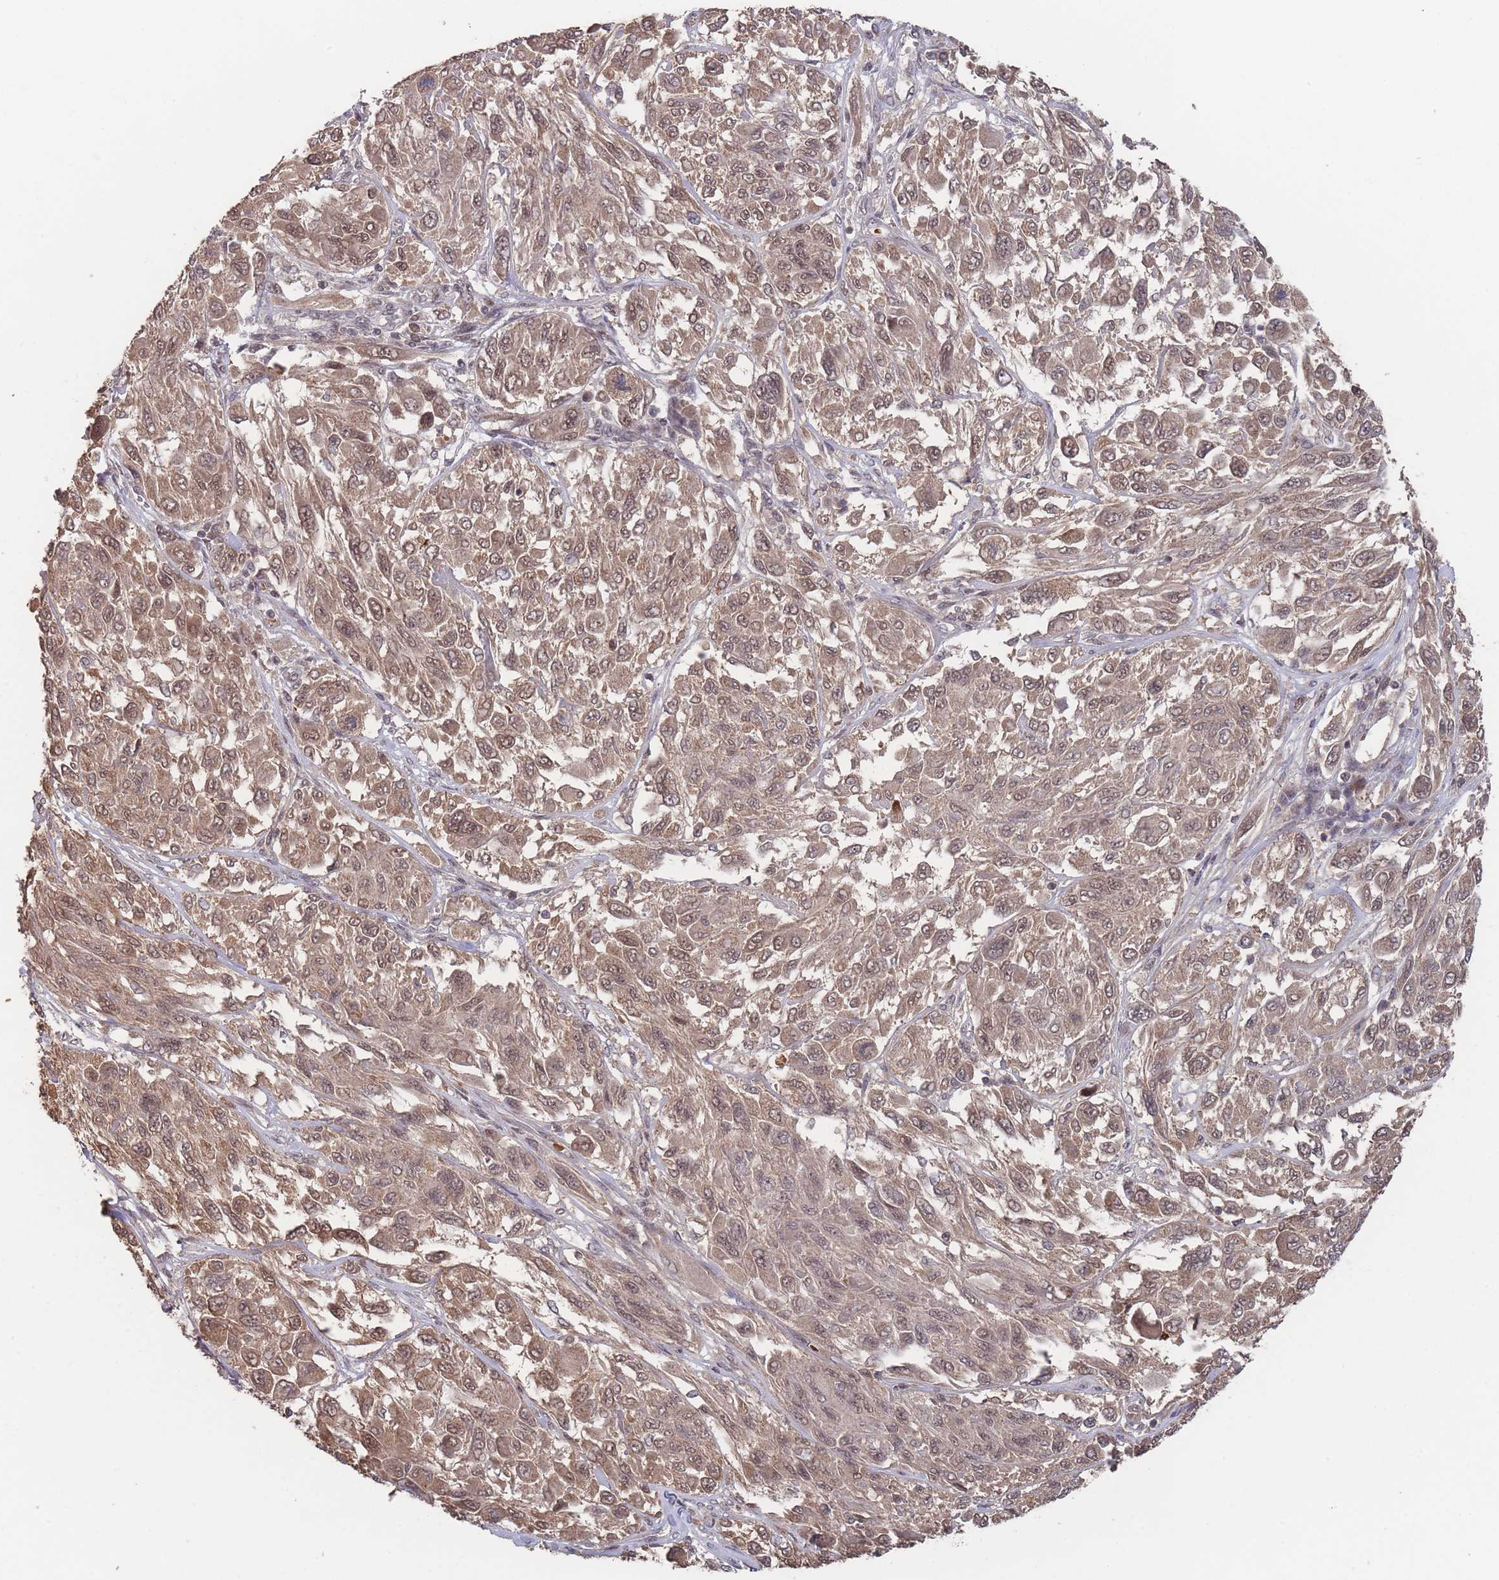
{"staining": {"intensity": "moderate", "quantity": ">75%", "location": "cytoplasmic/membranous,nuclear"}, "tissue": "melanoma", "cell_type": "Tumor cells", "image_type": "cancer", "snomed": [{"axis": "morphology", "description": "Malignant melanoma, NOS"}, {"axis": "topography", "description": "Skin"}], "caption": "A histopathology image of malignant melanoma stained for a protein demonstrates moderate cytoplasmic/membranous and nuclear brown staining in tumor cells.", "gene": "SF3B1", "patient": {"sex": "female", "age": 91}}